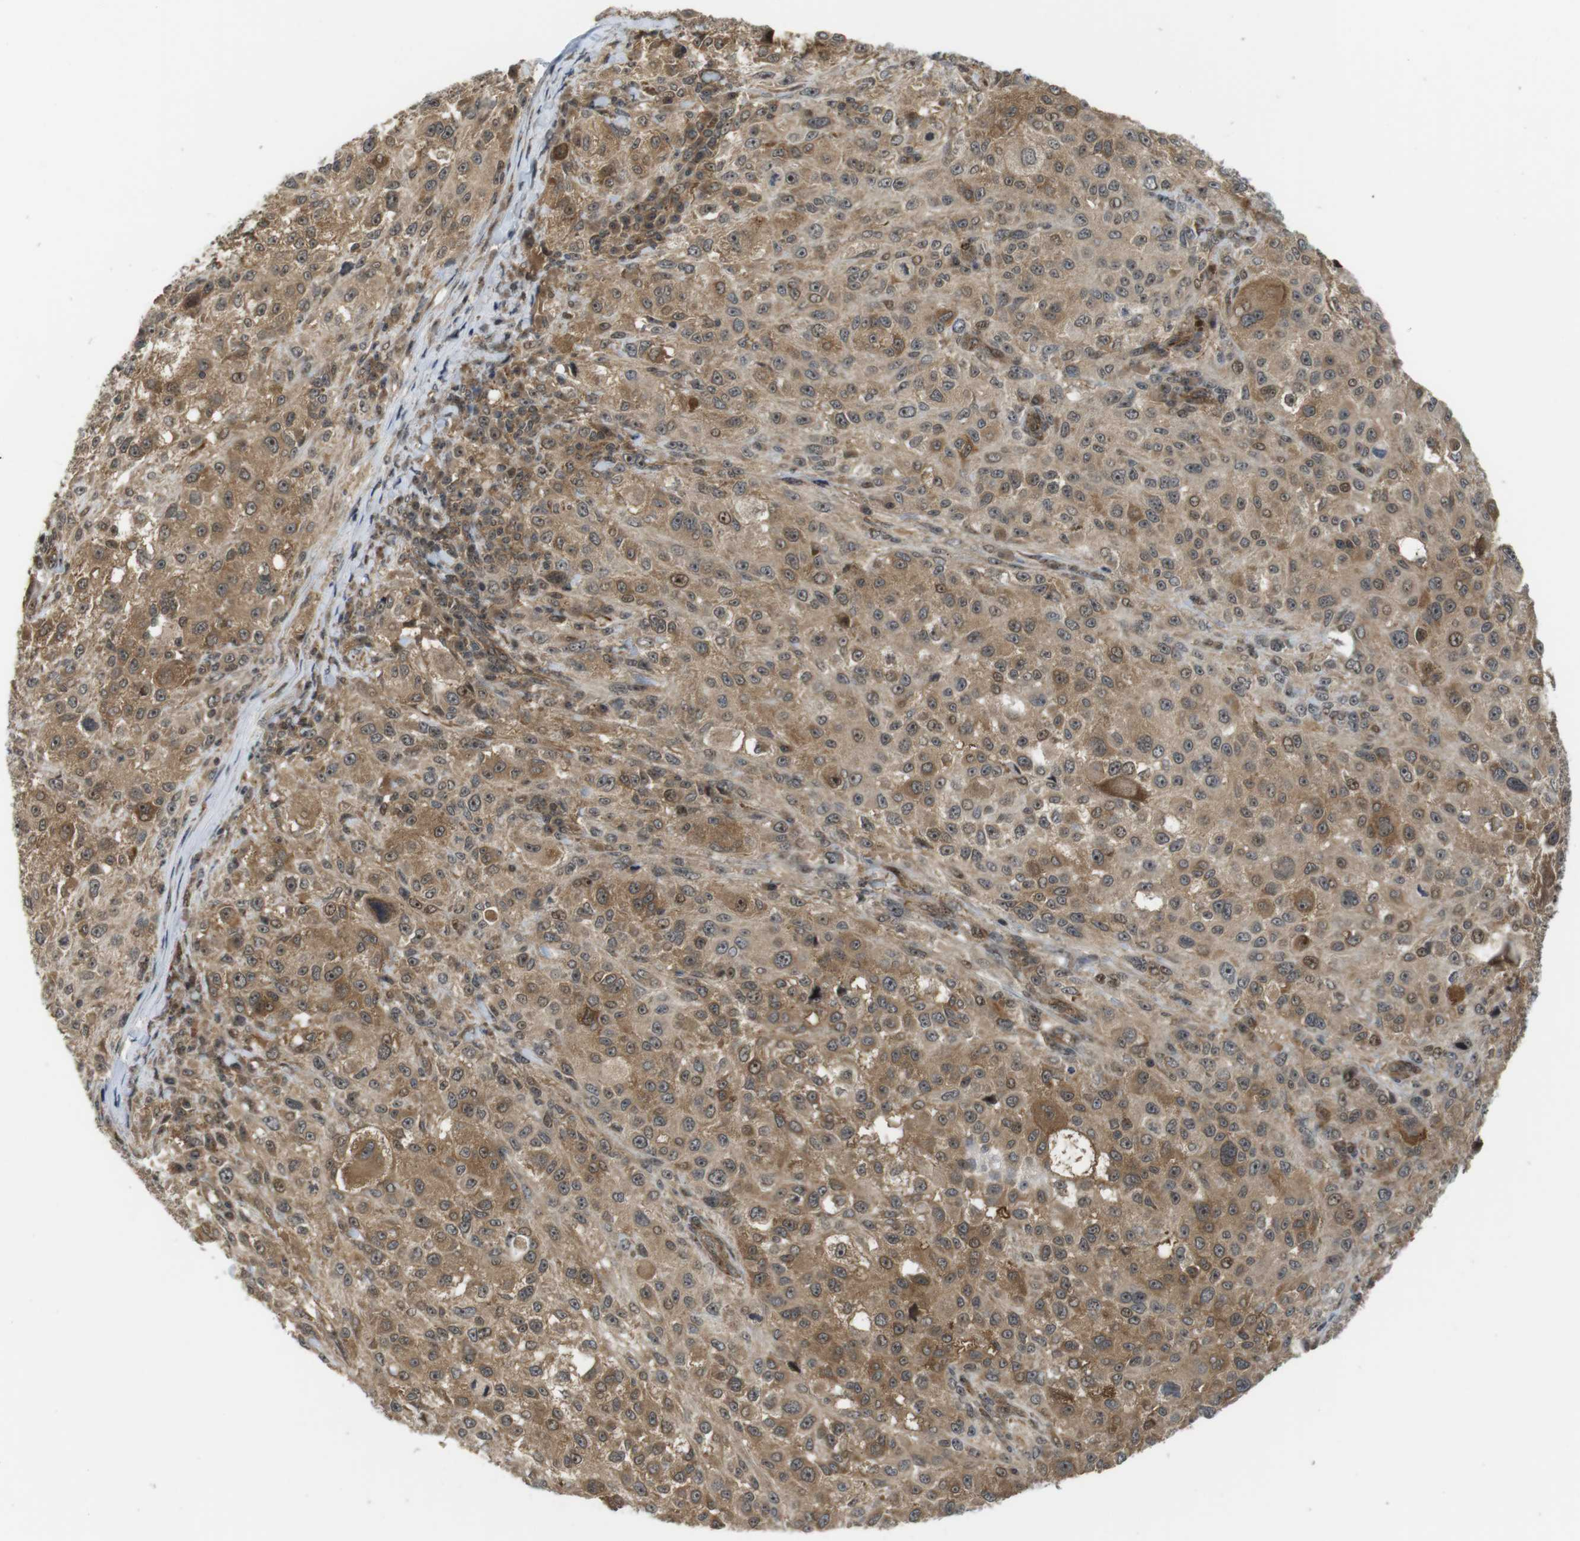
{"staining": {"intensity": "moderate", "quantity": ">75%", "location": "cytoplasmic/membranous"}, "tissue": "melanoma", "cell_type": "Tumor cells", "image_type": "cancer", "snomed": [{"axis": "morphology", "description": "Necrosis, NOS"}, {"axis": "morphology", "description": "Malignant melanoma, NOS"}, {"axis": "topography", "description": "Skin"}], "caption": "Immunohistochemistry micrograph of malignant melanoma stained for a protein (brown), which displays medium levels of moderate cytoplasmic/membranous positivity in approximately >75% of tumor cells.", "gene": "CC2D1A", "patient": {"sex": "female", "age": 87}}